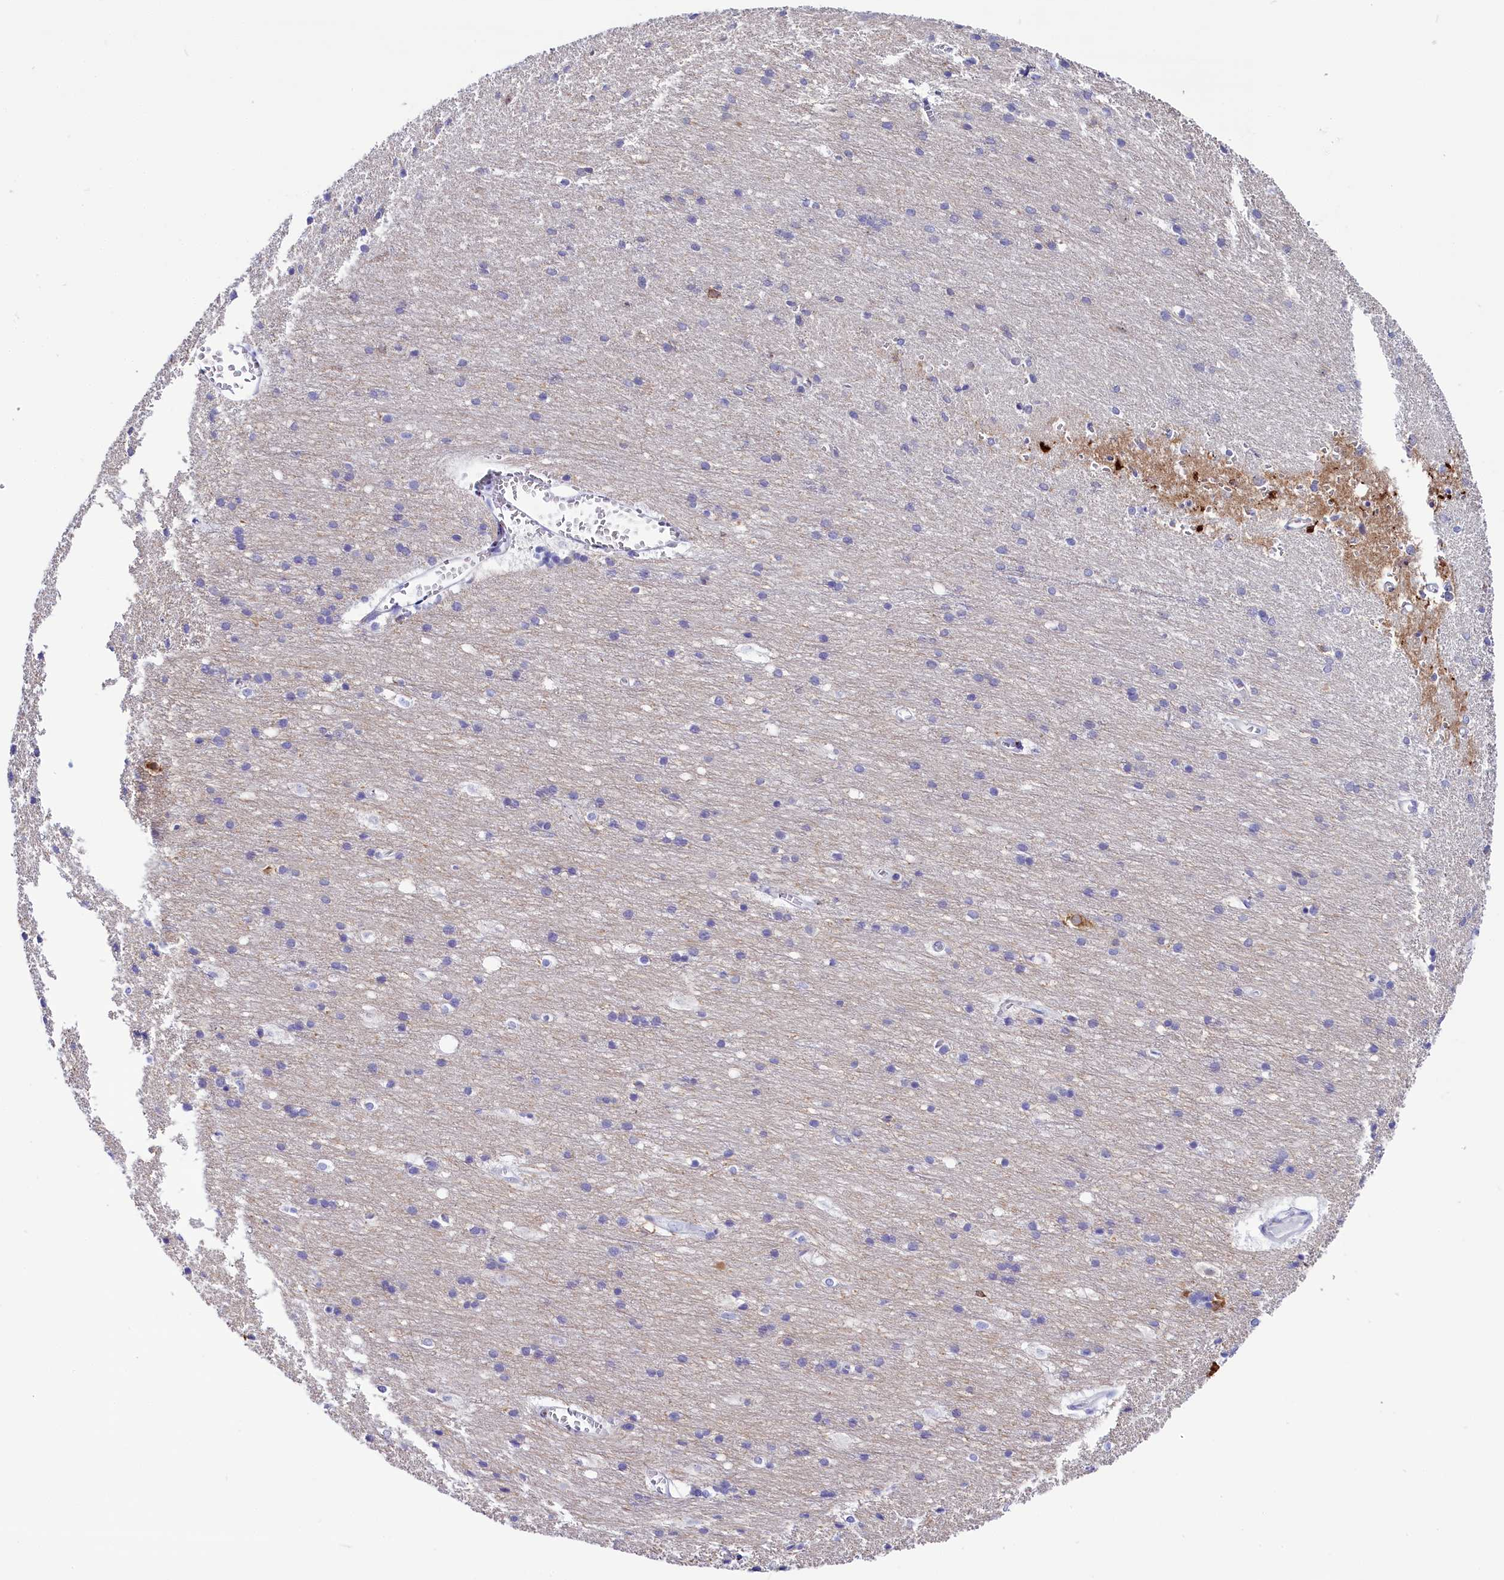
{"staining": {"intensity": "negative", "quantity": "none", "location": "none"}, "tissue": "cerebral cortex", "cell_type": "Endothelial cells", "image_type": "normal", "snomed": [{"axis": "morphology", "description": "Normal tissue, NOS"}, {"axis": "topography", "description": "Cerebral cortex"}], "caption": "Endothelial cells show no significant staining in unremarkable cerebral cortex. (Brightfield microscopy of DAB (3,3'-diaminobenzidine) immunohistochemistry (IHC) at high magnification).", "gene": "AP3B2", "patient": {"sex": "male", "age": 54}}